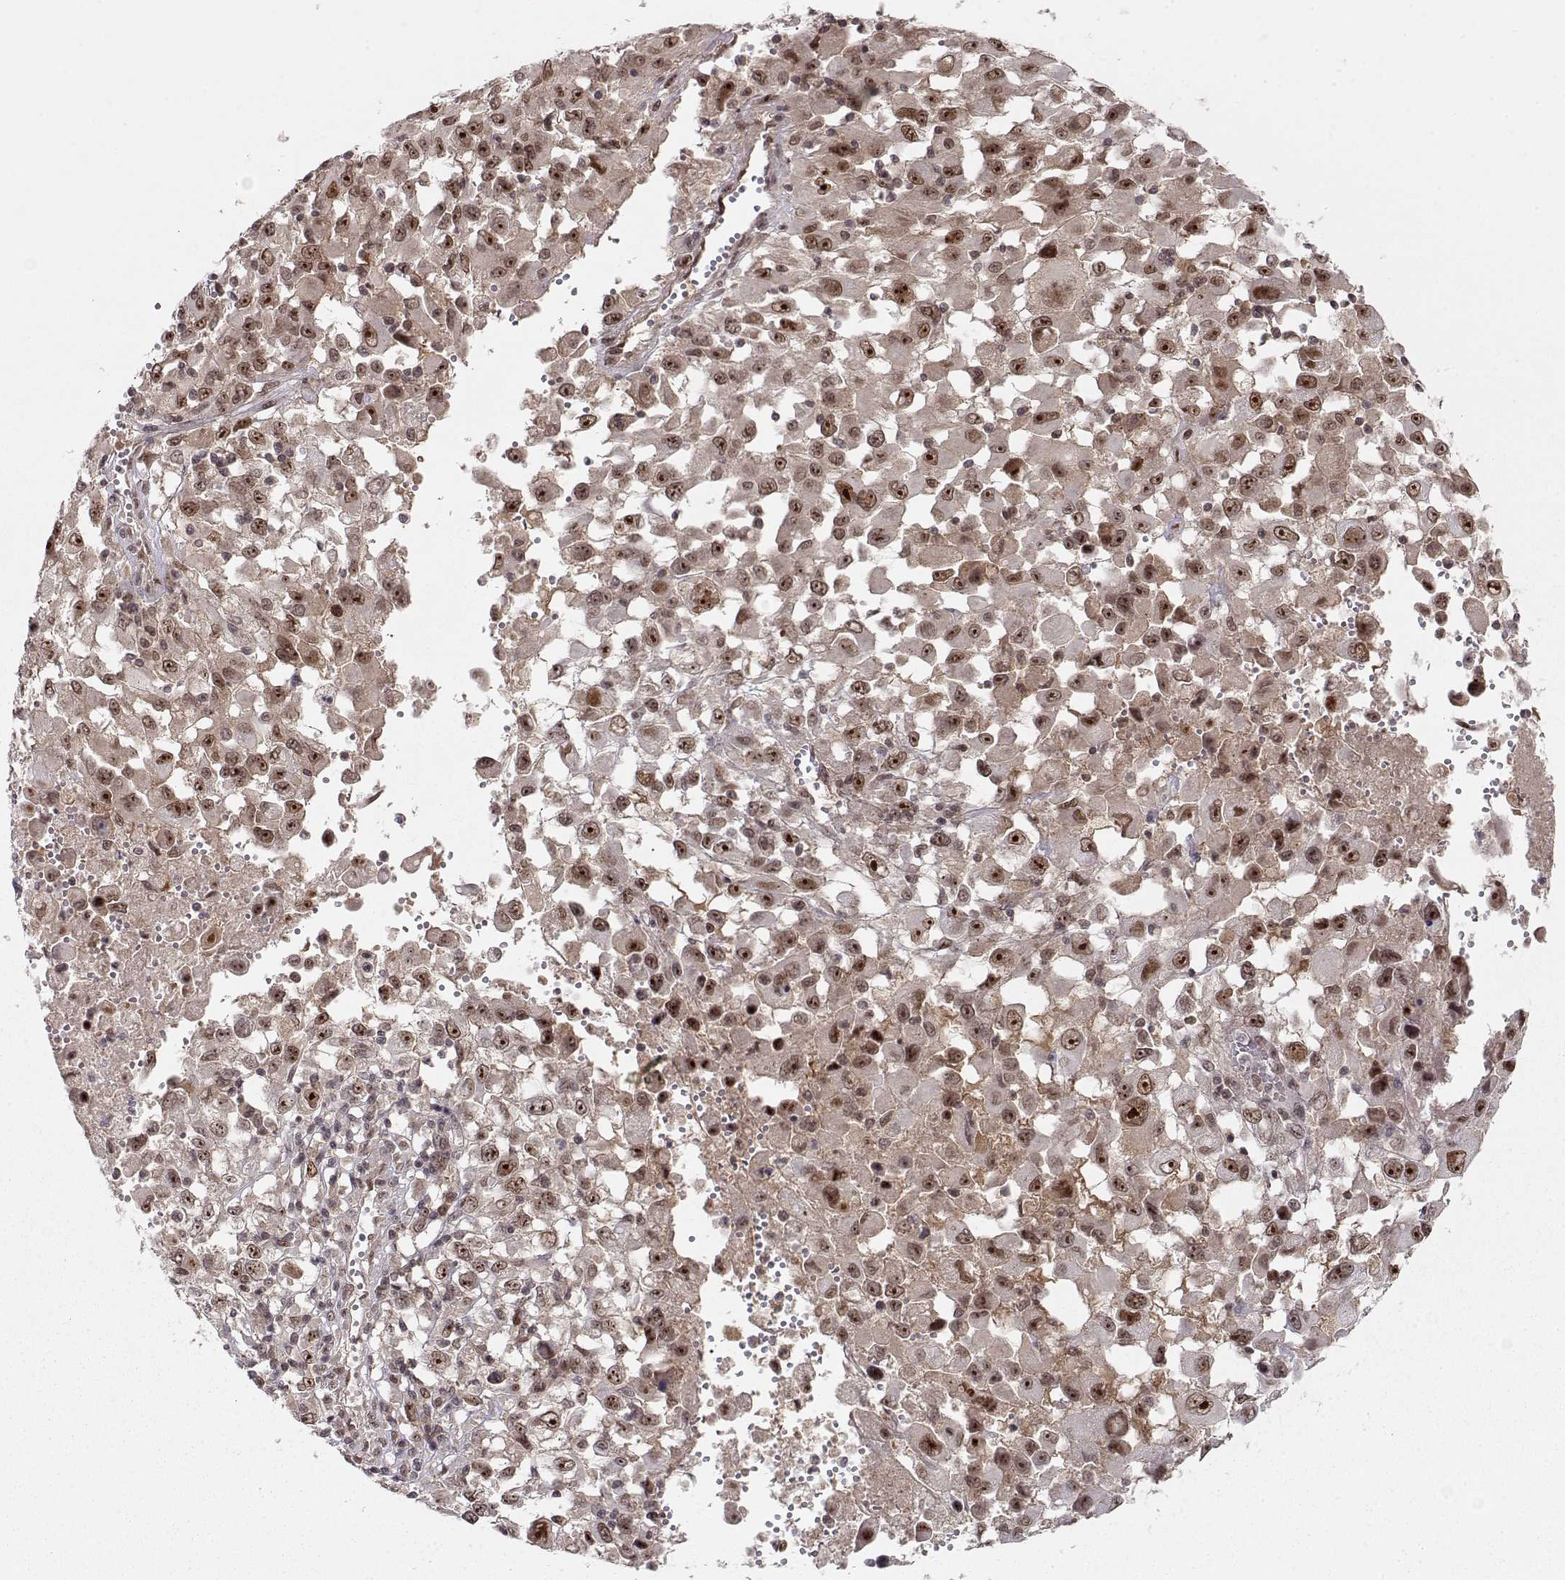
{"staining": {"intensity": "moderate", "quantity": ">75%", "location": "nuclear"}, "tissue": "melanoma", "cell_type": "Tumor cells", "image_type": "cancer", "snomed": [{"axis": "morphology", "description": "Malignant melanoma, Metastatic site"}, {"axis": "topography", "description": "Soft tissue"}], "caption": "A micrograph showing moderate nuclear staining in about >75% of tumor cells in malignant melanoma (metastatic site), as visualized by brown immunohistochemical staining.", "gene": "CSNK2A1", "patient": {"sex": "male", "age": 50}}